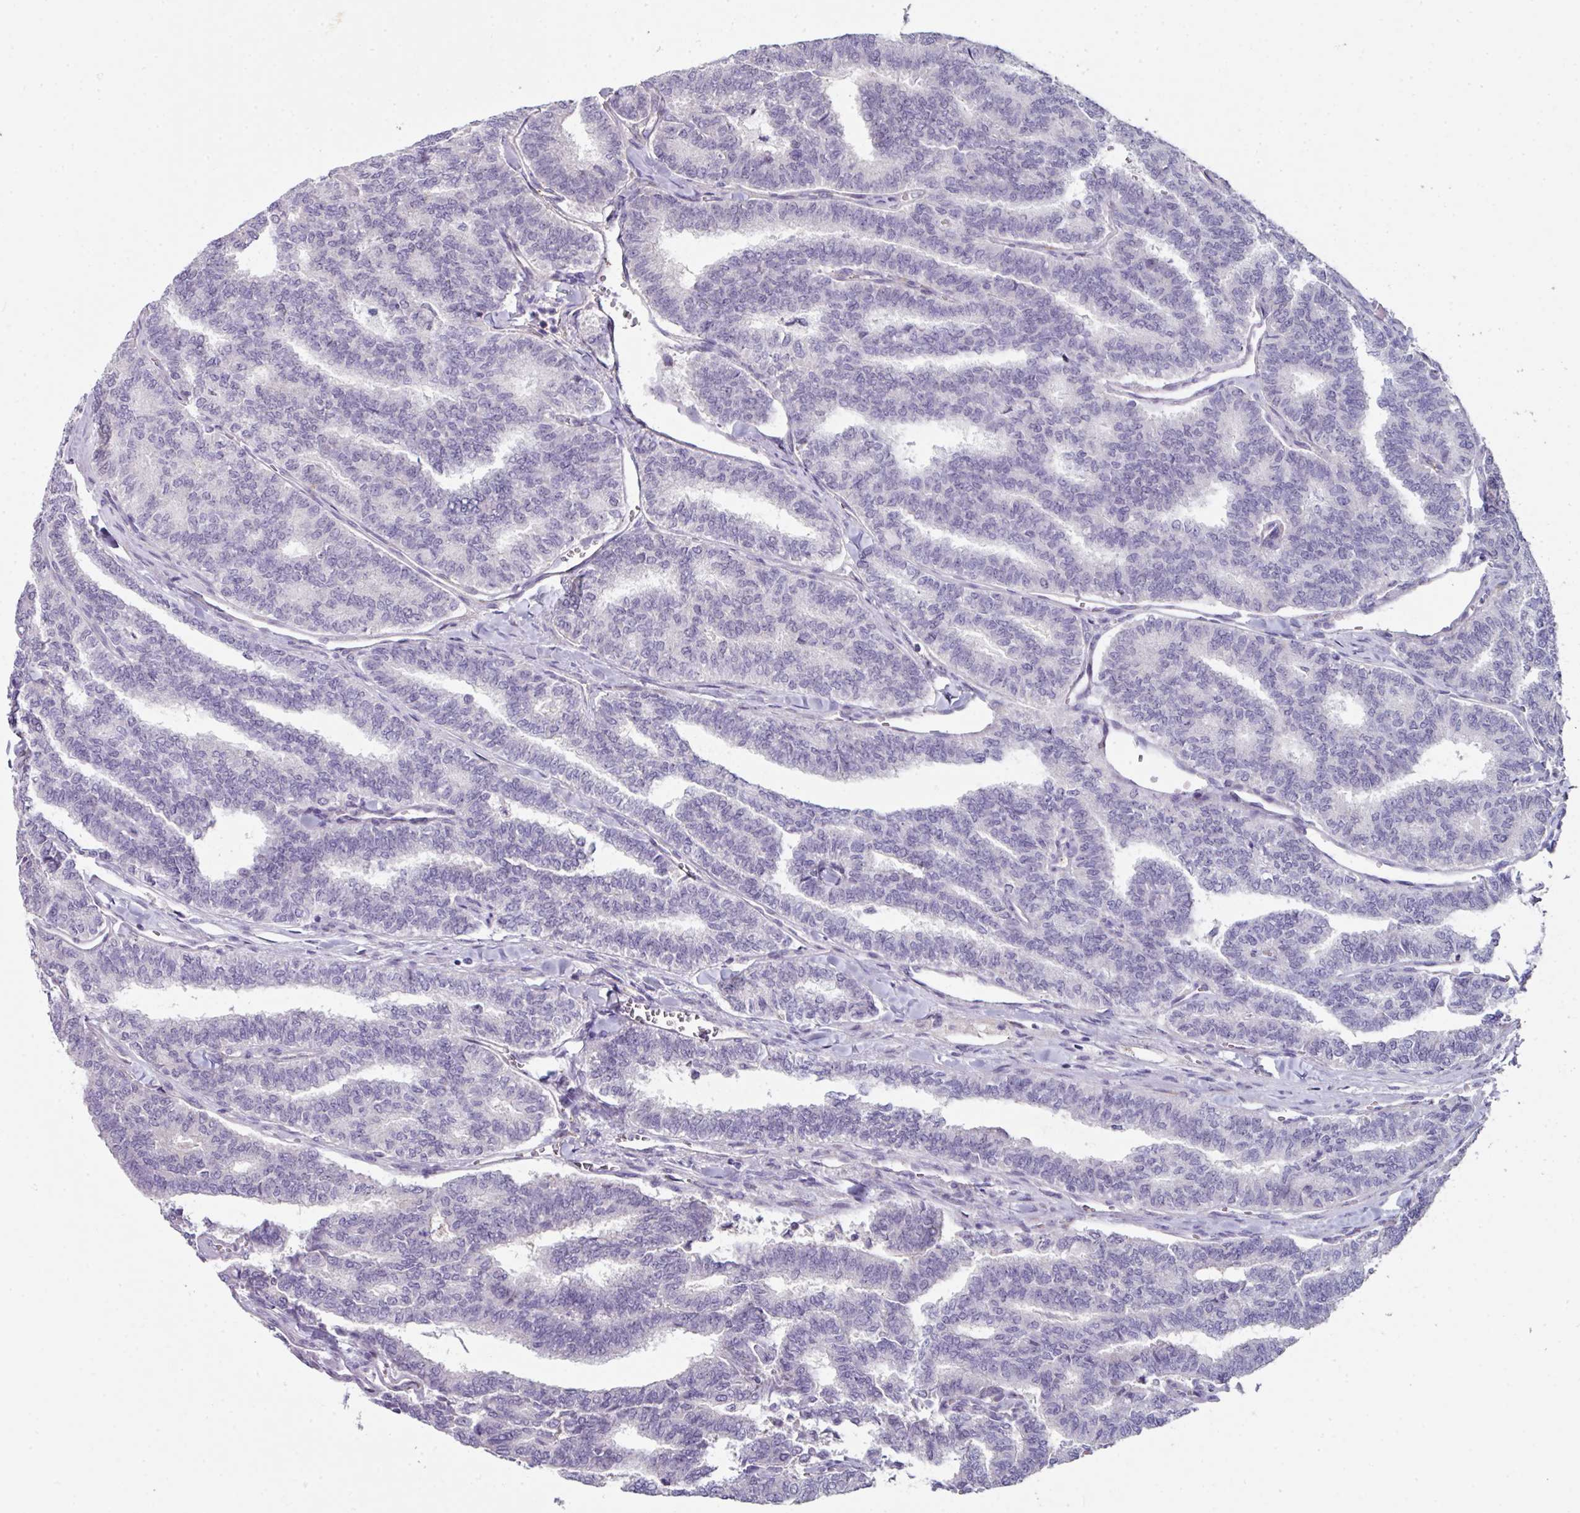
{"staining": {"intensity": "negative", "quantity": "none", "location": "none"}, "tissue": "thyroid cancer", "cell_type": "Tumor cells", "image_type": "cancer", "snomed": [{"axis": "morphology", "description": "Papillary adenocarcinoma, NOS"}, {"axis": "topography", "description": "Thyroid gland"}], "caption": "High power microscopy micrograph of an immunohistochemistry (IHC) photomicrograph of papillary adenocarcinoma (thyroid), revealing no significant expression in tumor cells.", "gene": "BMS1", "patient": {"sex": "female", "age": 35}}